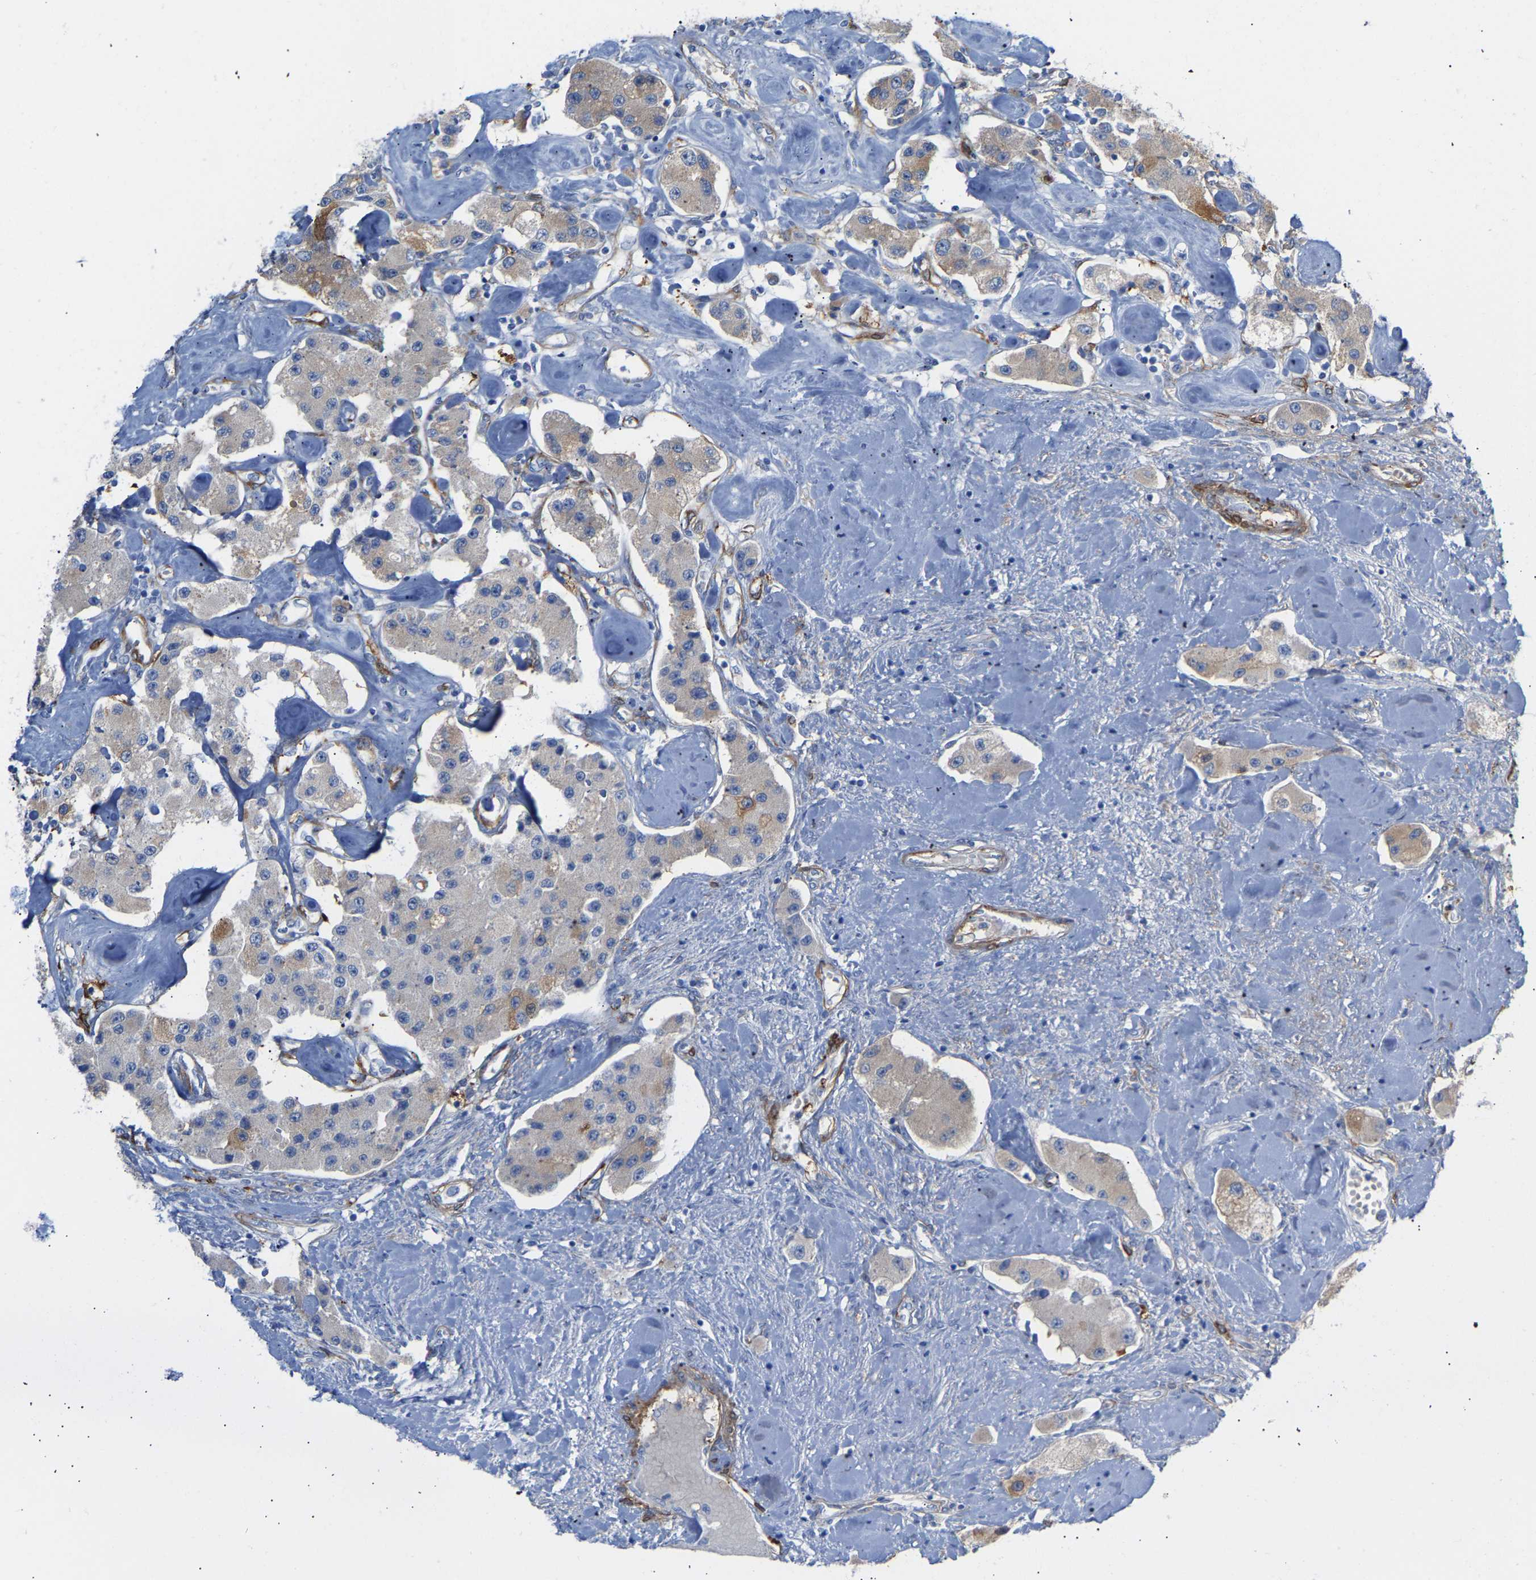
{"staining": {"intensity": "moderate", "quantity": "<25%", "location": "cytoplasmic/membranous"}, "tissue": "carcinoid", "cell_type": "Tumor cells", "image_type": "cancer", "snomed": [{"axis": "morphology", "description": "Carcinoid, malignant, NOS"}, {"axis": "topography", "description": "Pancreas"}], "caption": "This histopathology image demonstrates IHC staining of carcinoid (malignant), with low moderate cytoplasmic/membranous expression in approximately <25% of tumor cells.", "gene": "AMPH", "patient": {"sex": "male", "age": 41}}